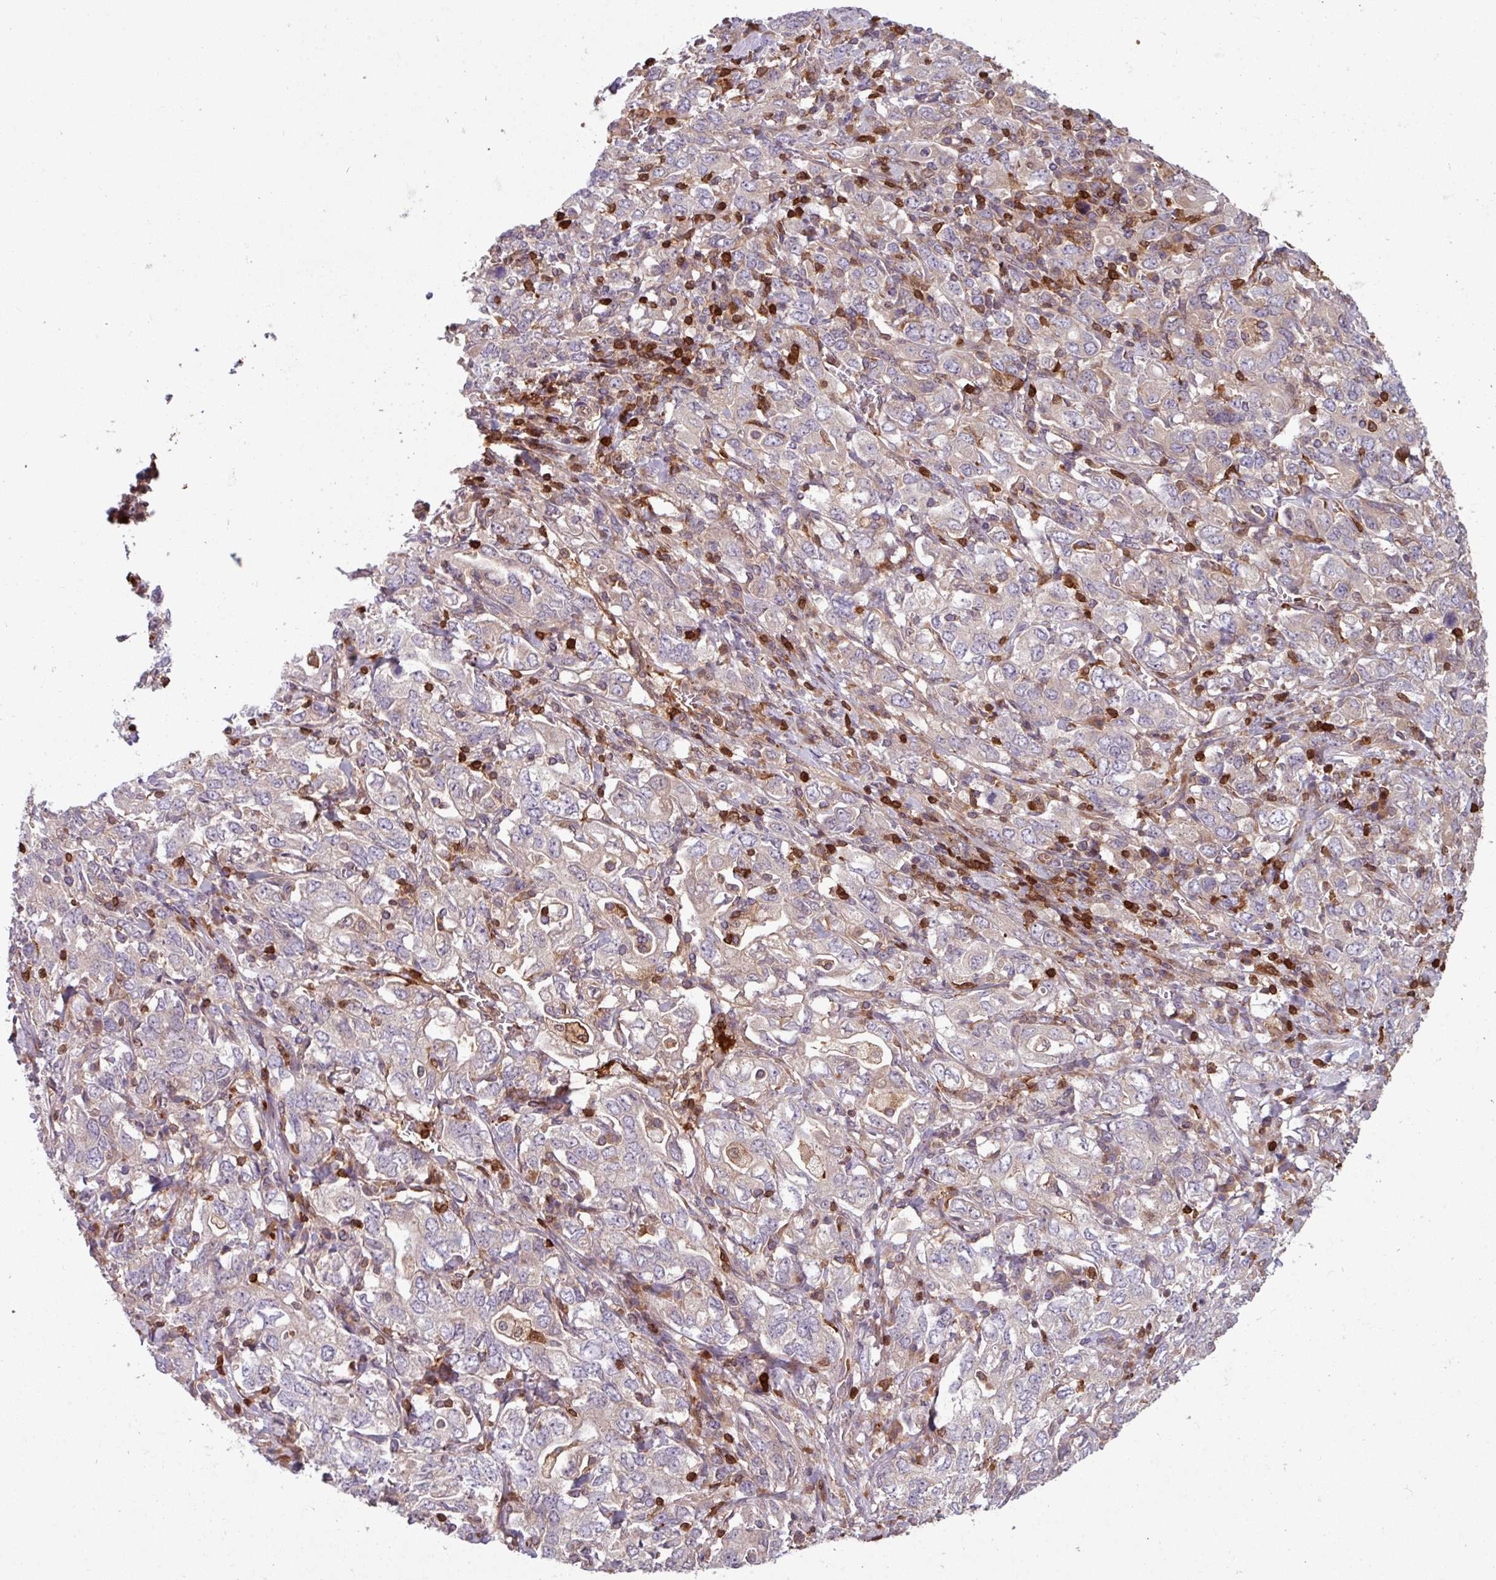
{"staining": {"intensity": "weak", "quantity": "25%-75%", "location": "cytoplasmic/membranous"}, "tissue": "stomach cancer", "cell_type": "Tumor cells", "image_type": "cancer", "snomed": [{"axis": "morphology", "description": "Adenocarcinoma, NOS"}, {"axis": "topography", "description": "Stomach, upper"}, {"axis": "topography", "description": "Stomach"}], "caption": "Stomach adenocarcinoma tissue demonstrates weak cytoplasmic/membranous positivity in about 25%-75% of tumor cells The staining is performed using DAB (3,3'-diaminobenzidine) brown chromogen to label protein expression. The nuclei are counter-stained blue using hematoxylin.", "gene": "SEC61G", "patient": {"sex": "male", "age": 62}}